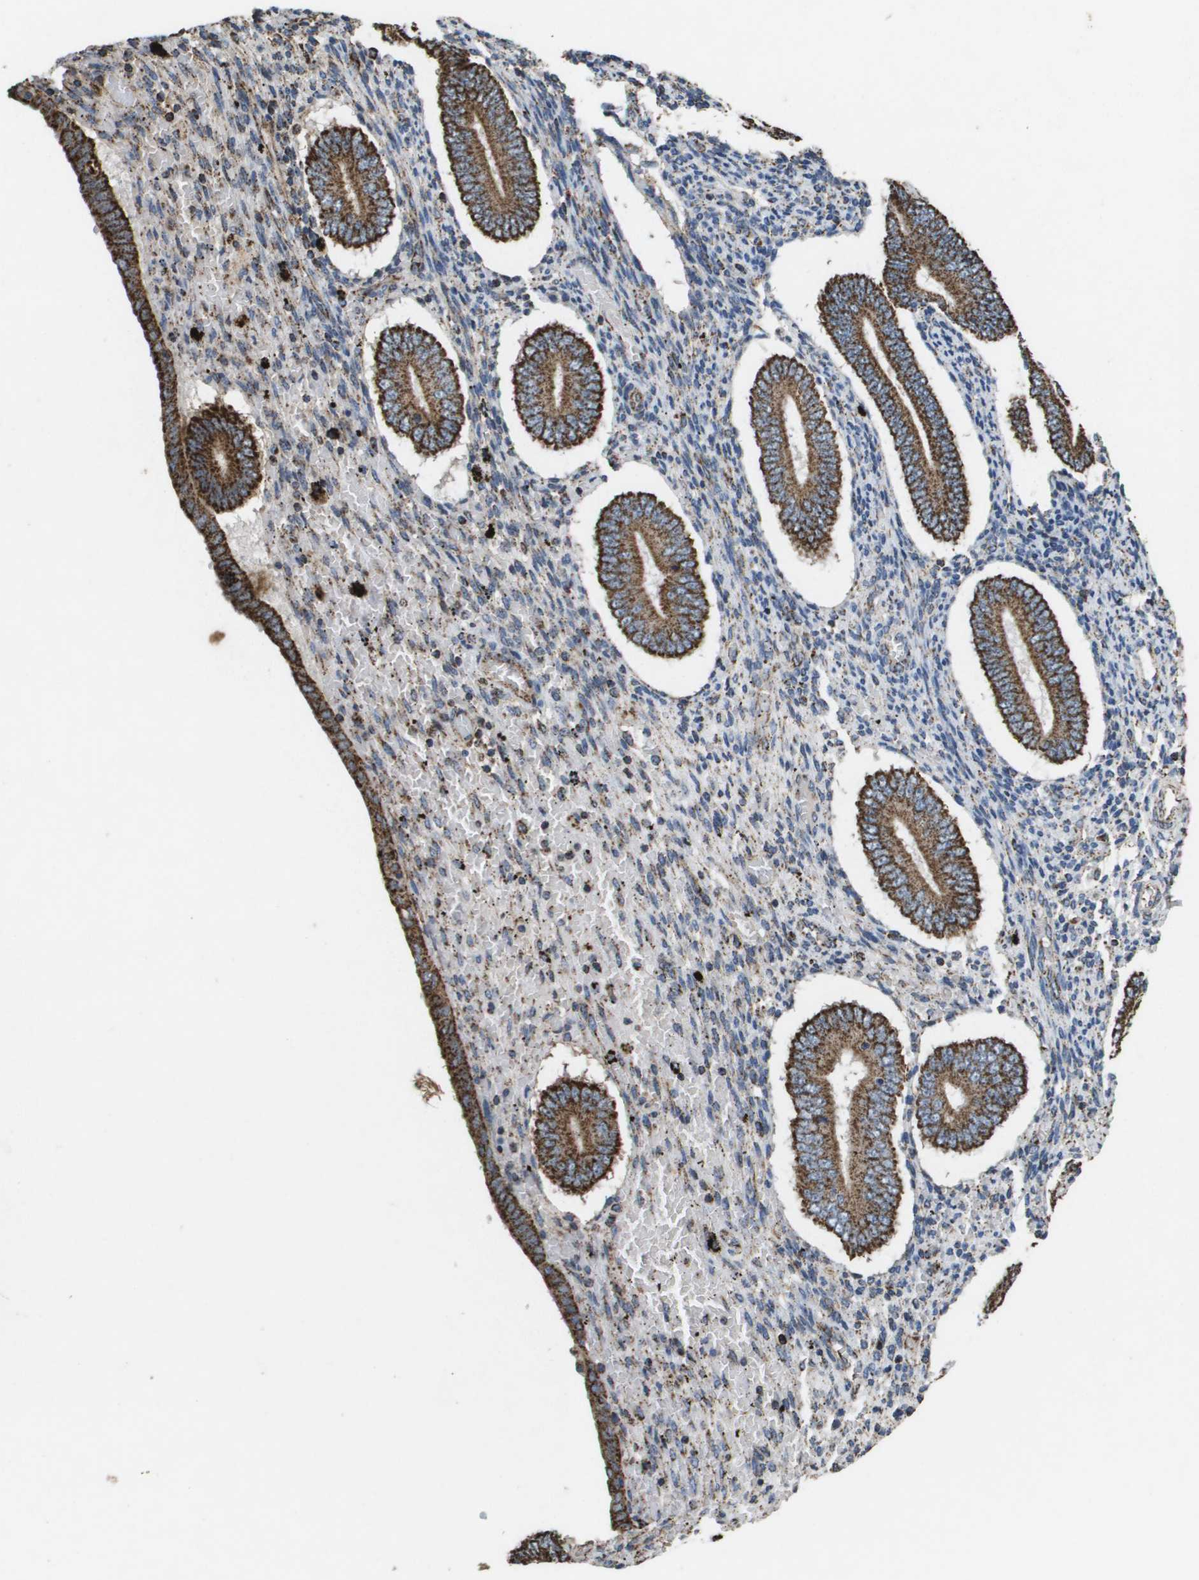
{"staining": {"intensity": "moderate", "quantity": ">75%", "location": "cytoplasmic/membranous"}, "tissue": "endometrium", "cell_type": "Cells in endometrial stroma", "image_type": "normal", "snomed": [{"axis": "morphology", "description": "Normal tissue, NOS"}, {"axis": "topography", "description": "Endometrium"}], "caption": "About >75% of cells in endometrial stroma in unremarkable human endometrium demonstrate moderate cytoplasmic/membranous protein staining as visualized by brown immunohistochemical staining.", "gene": "HSPE1", "patient": {"sex": "female", "age": 42}}